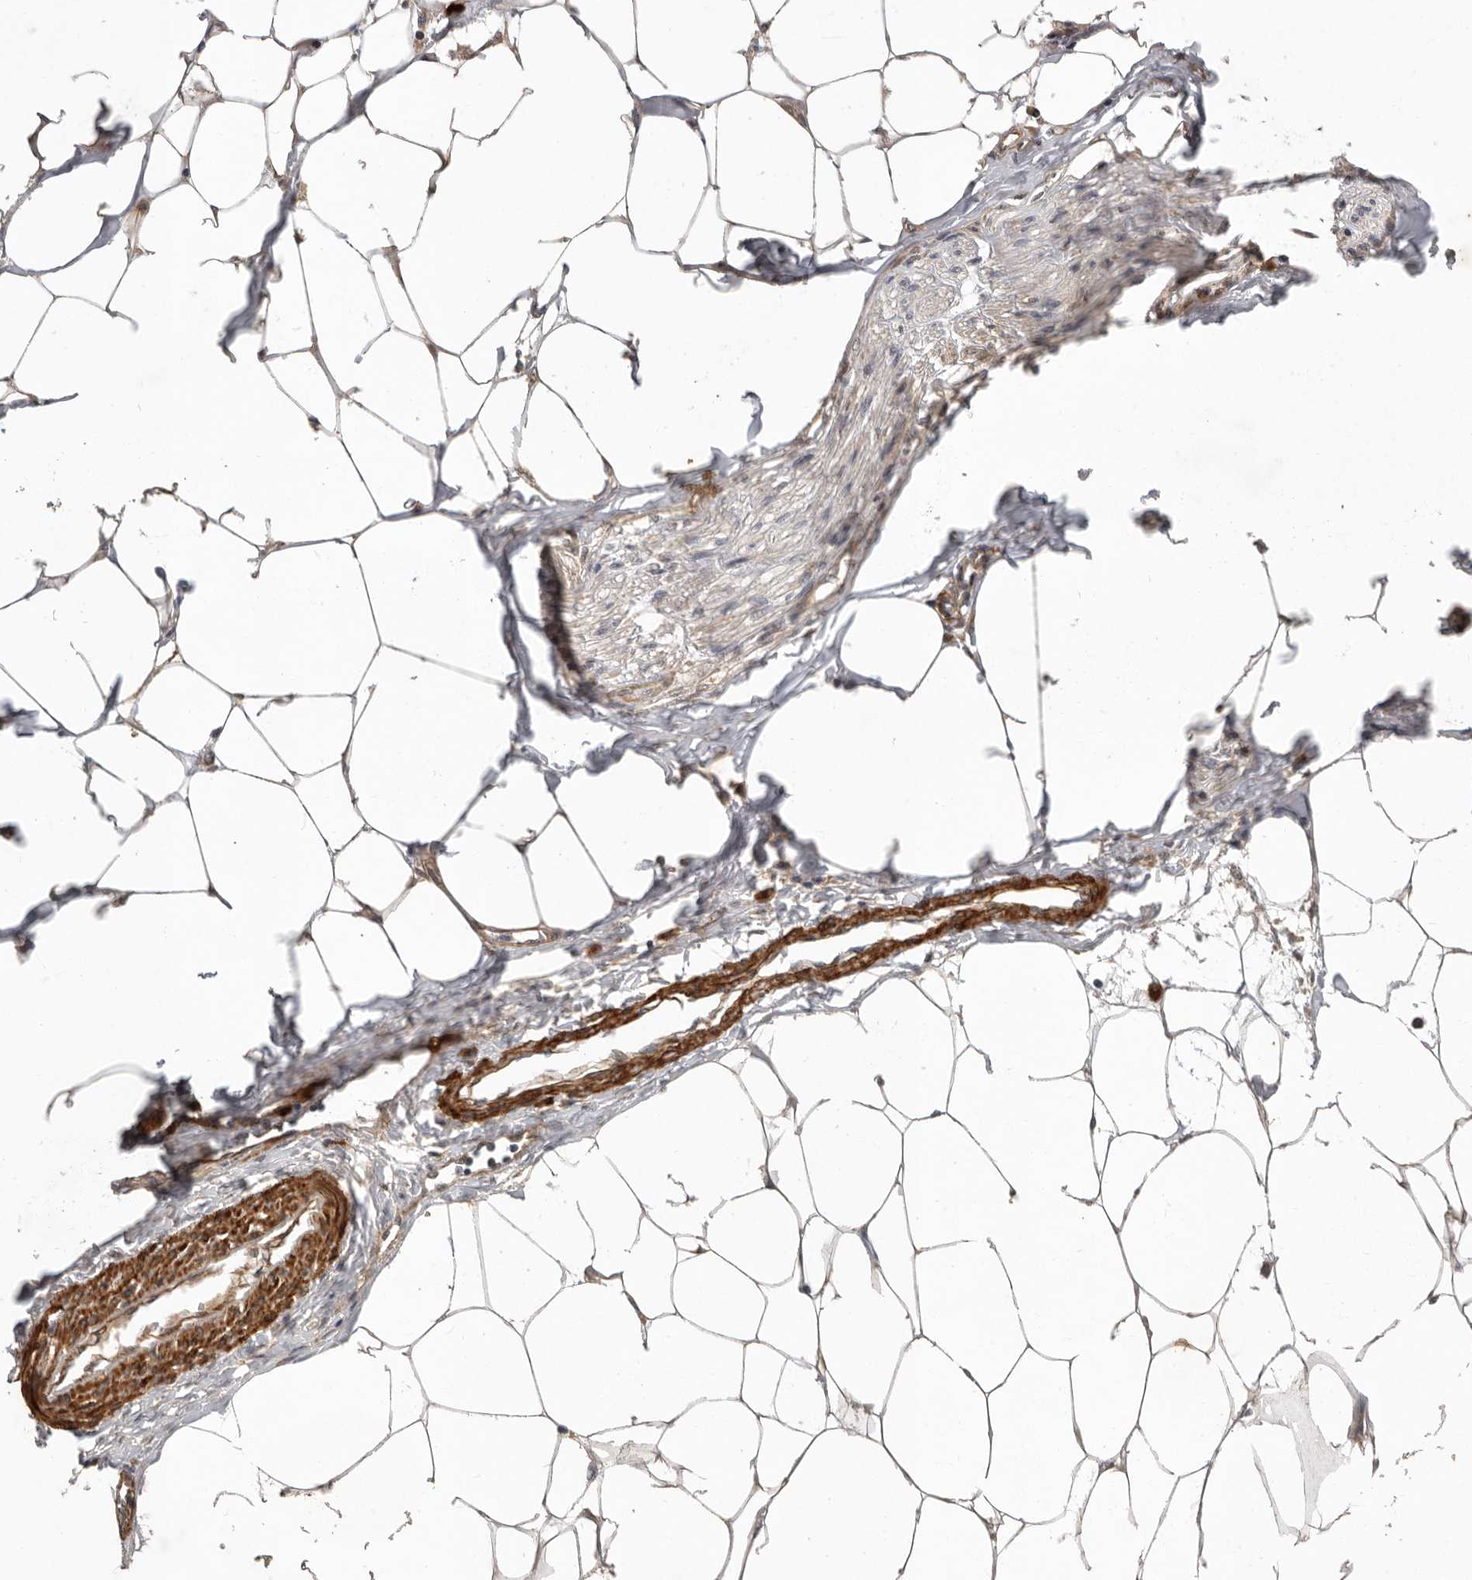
{"staining": {"intensity": "weak", "quantity": ">75%", "location": "cytoplasmic/membranous"}, "tissue": "adipose tissue", "cell_type": "Adipocytes", "image_type": "normal", "snomed": [{"axis": "morphology", "description": "Normal tissue, NOS"}, {"axis": "morphology", "description": "Adenocarcinoma, NOS"}, {"axis": "topography", "description": "Colon"}, {"axis": "topography", "description": "Peripheral nerve tissue"}], "caption": "This image exhibits IHC staining of unremarkable human adipose tissue, with low weak cytoplasmic/membranous staining in about >75% of adipocytes.", "gene": "RNF157", "patient": {"sex": "male", "age": 14}}